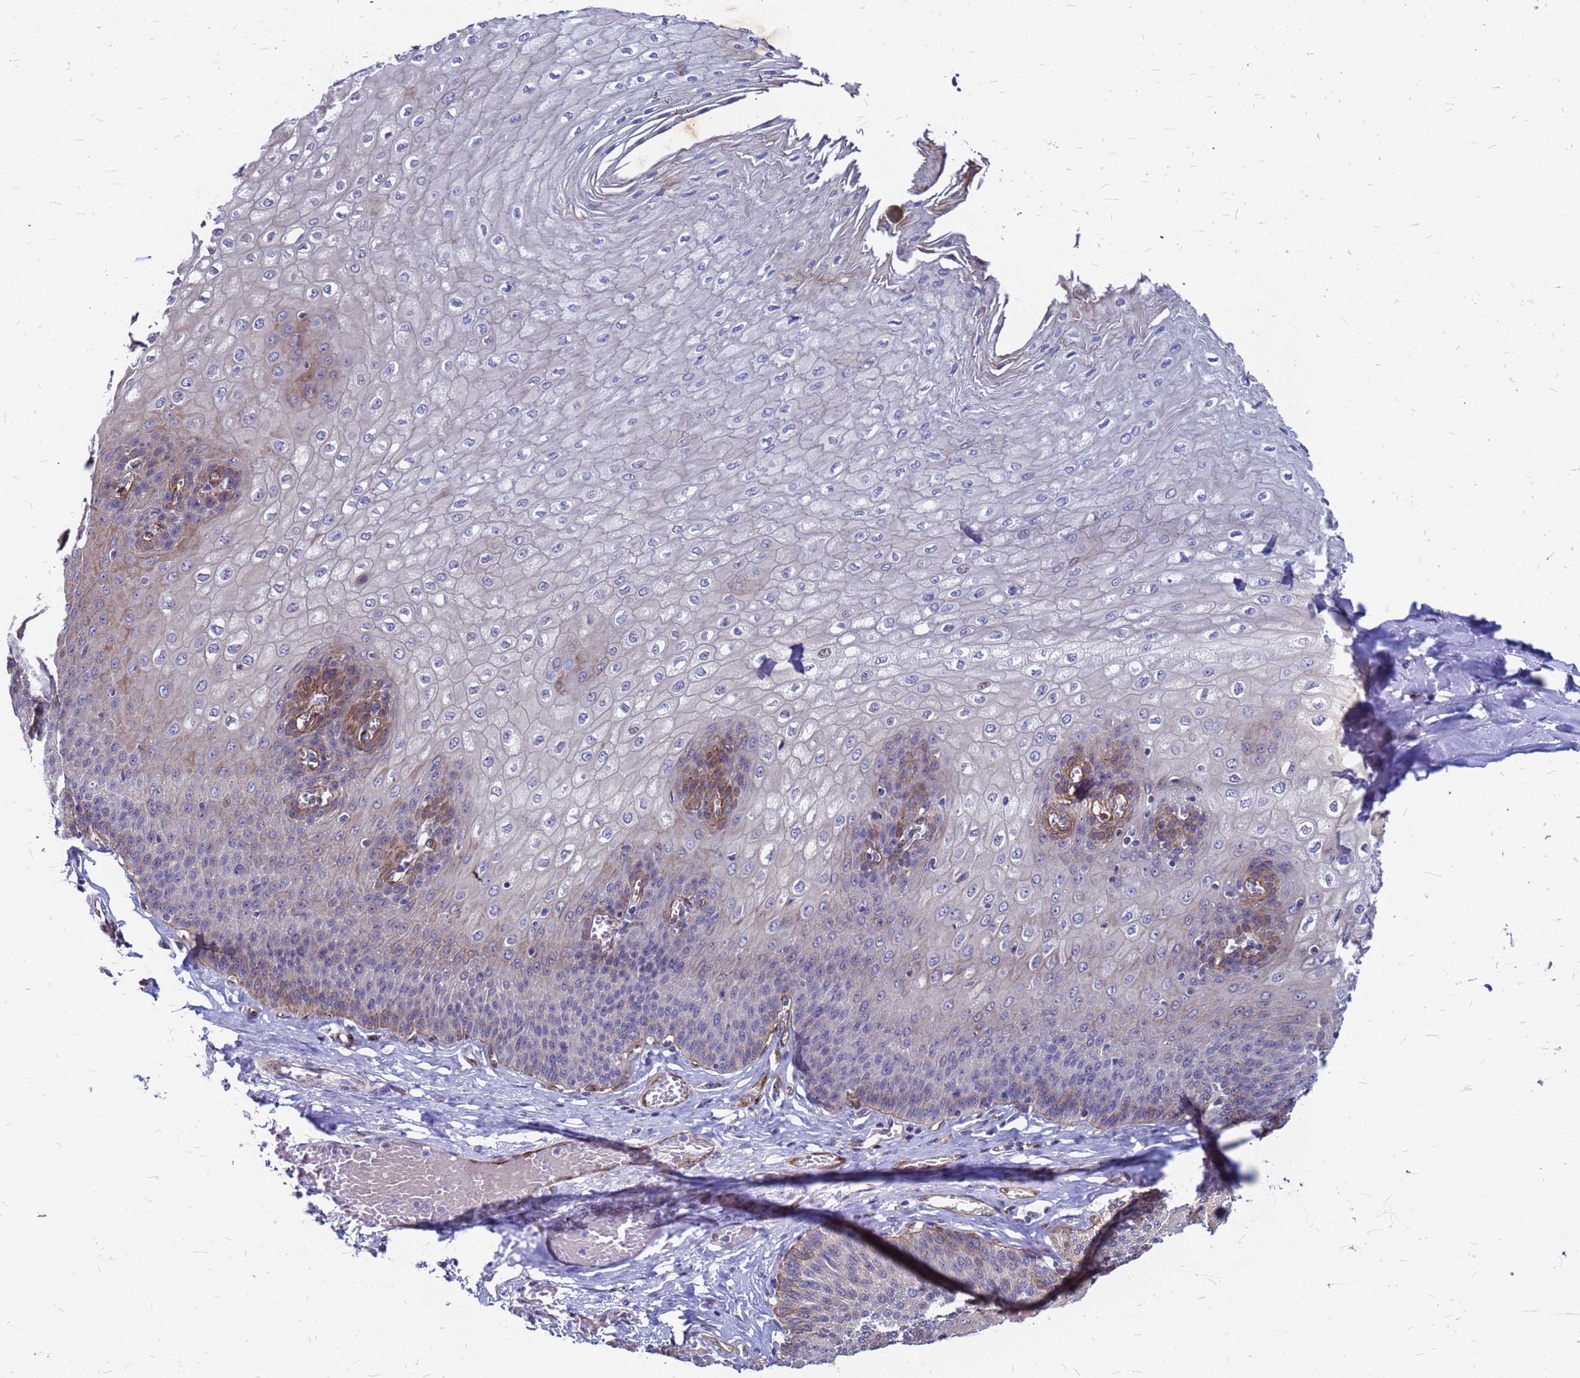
{"staining": {"intensity": "moderate", "quantity": "25%-75%", "location": "cytoplasmic/membranous"}, "tissue": "esophagus", "cell_type": "Squamous epithelial cells", "image_type": "normal", "snomed": [{"axis": "morphology", "description": "Normal tissue, NOS"}, {"axis": "topography", "description": "Esophagus"}], "caption": "Benign esophagus was stained to show a protein in brown. There is medium levels of moderate cytoplasmic/membranous positivity in approximately 25%-75% of squamous epithelial cells. (IHC, brightfield microscopy, high magnification).", "gene": "NOSTRIN", "patient": {"sex": "male", "age": 60}}